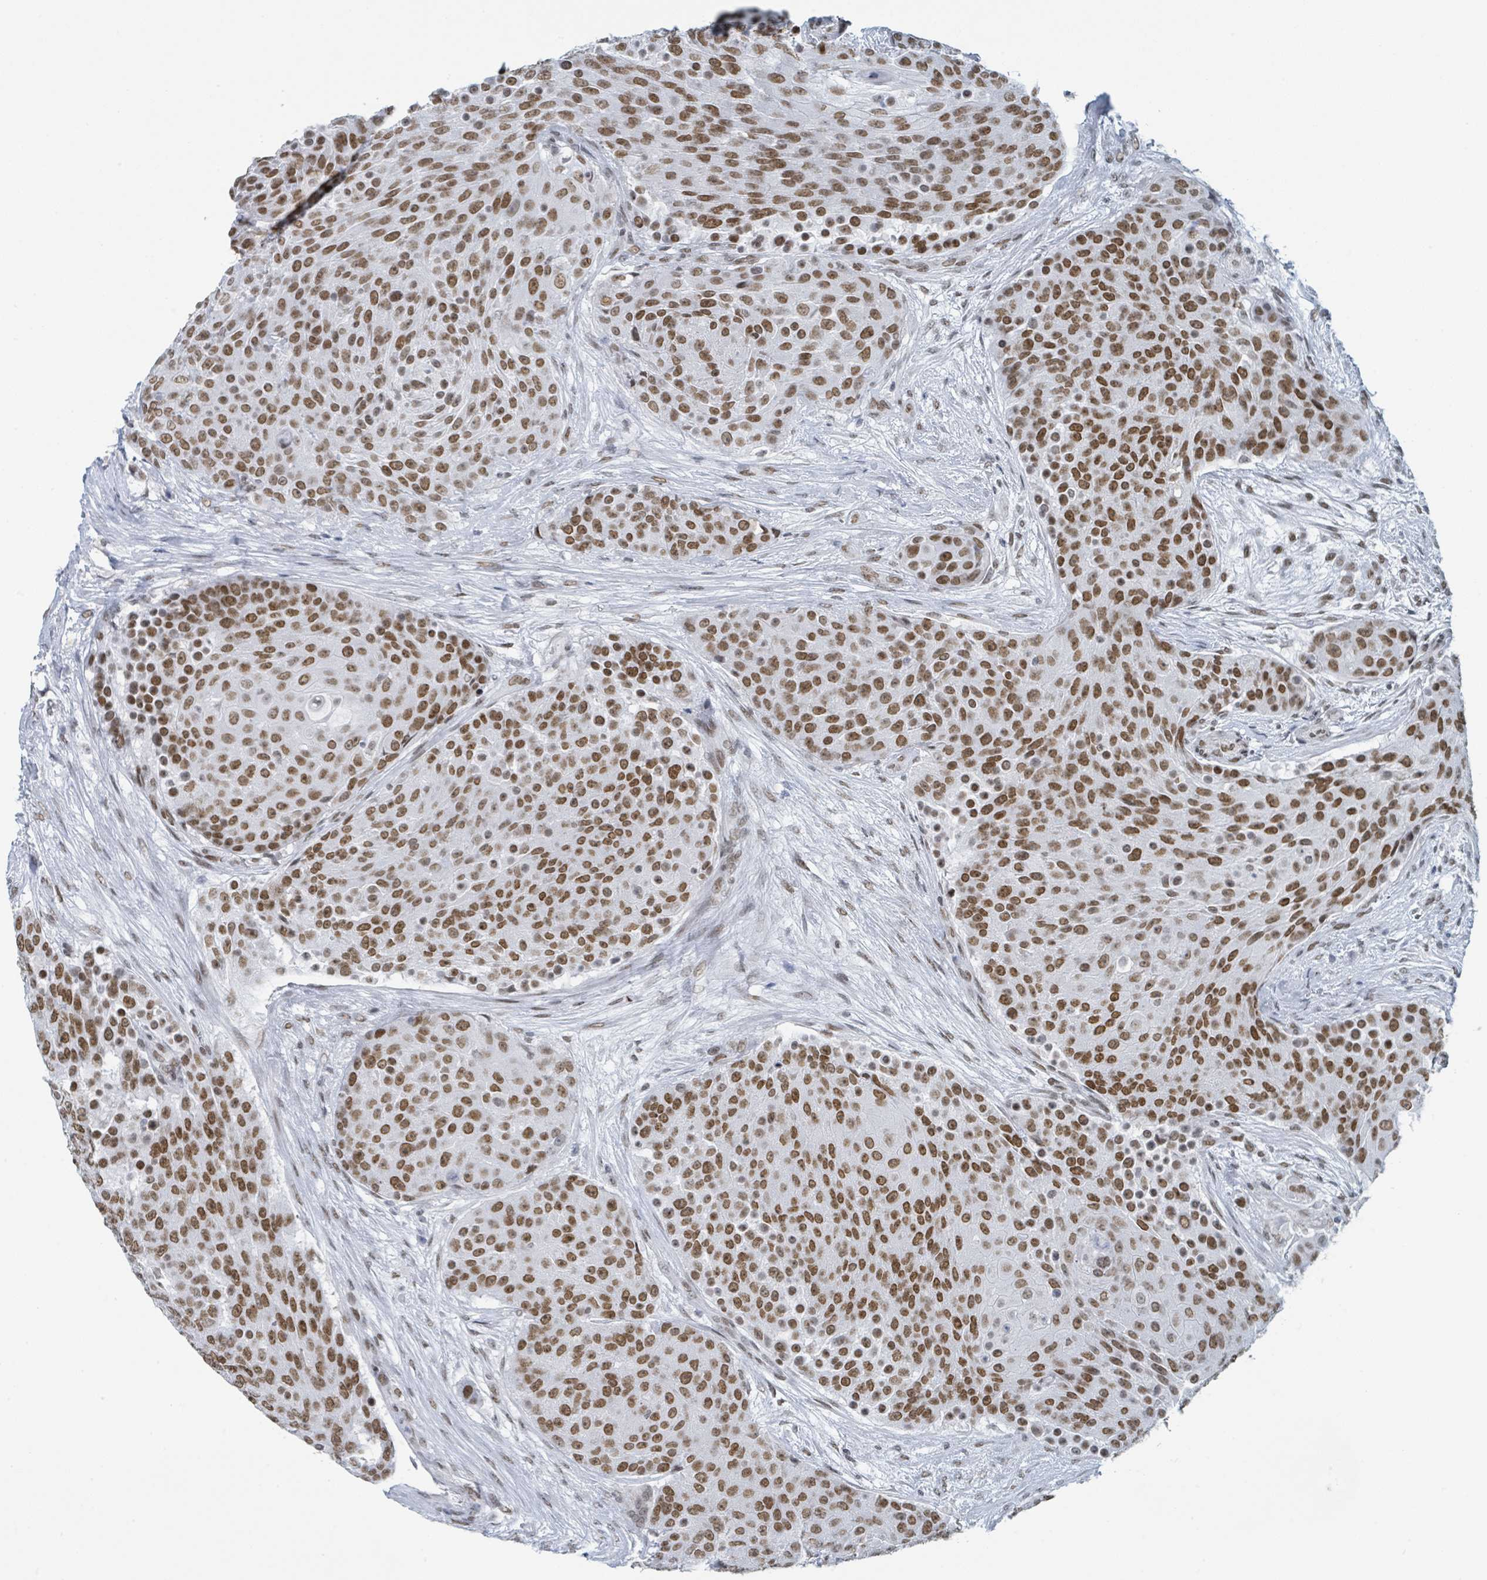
{"staining": {"intensity": "strong", "quantity": ">75%", "location": "nuclear"}, "tissue": "urothelial cancer", "cell_type": "Tumor cells", "image_type": "cancer", "snomed": [{"axis": "morphology", "description": "Urothelial carcinoma, High grade"}, {"axis": "topography", "description": "Urinary bladder"}], "caption": "This micrograph displays urothelial cancer stained with immunohistochemistry to label a protein in brown. The nuclear of tumor cells show strong positivity for the protein. Nuclei are counter-stained blue.", "gene": "EHMT2", "patient": {"sex": "female", "age": 63}}